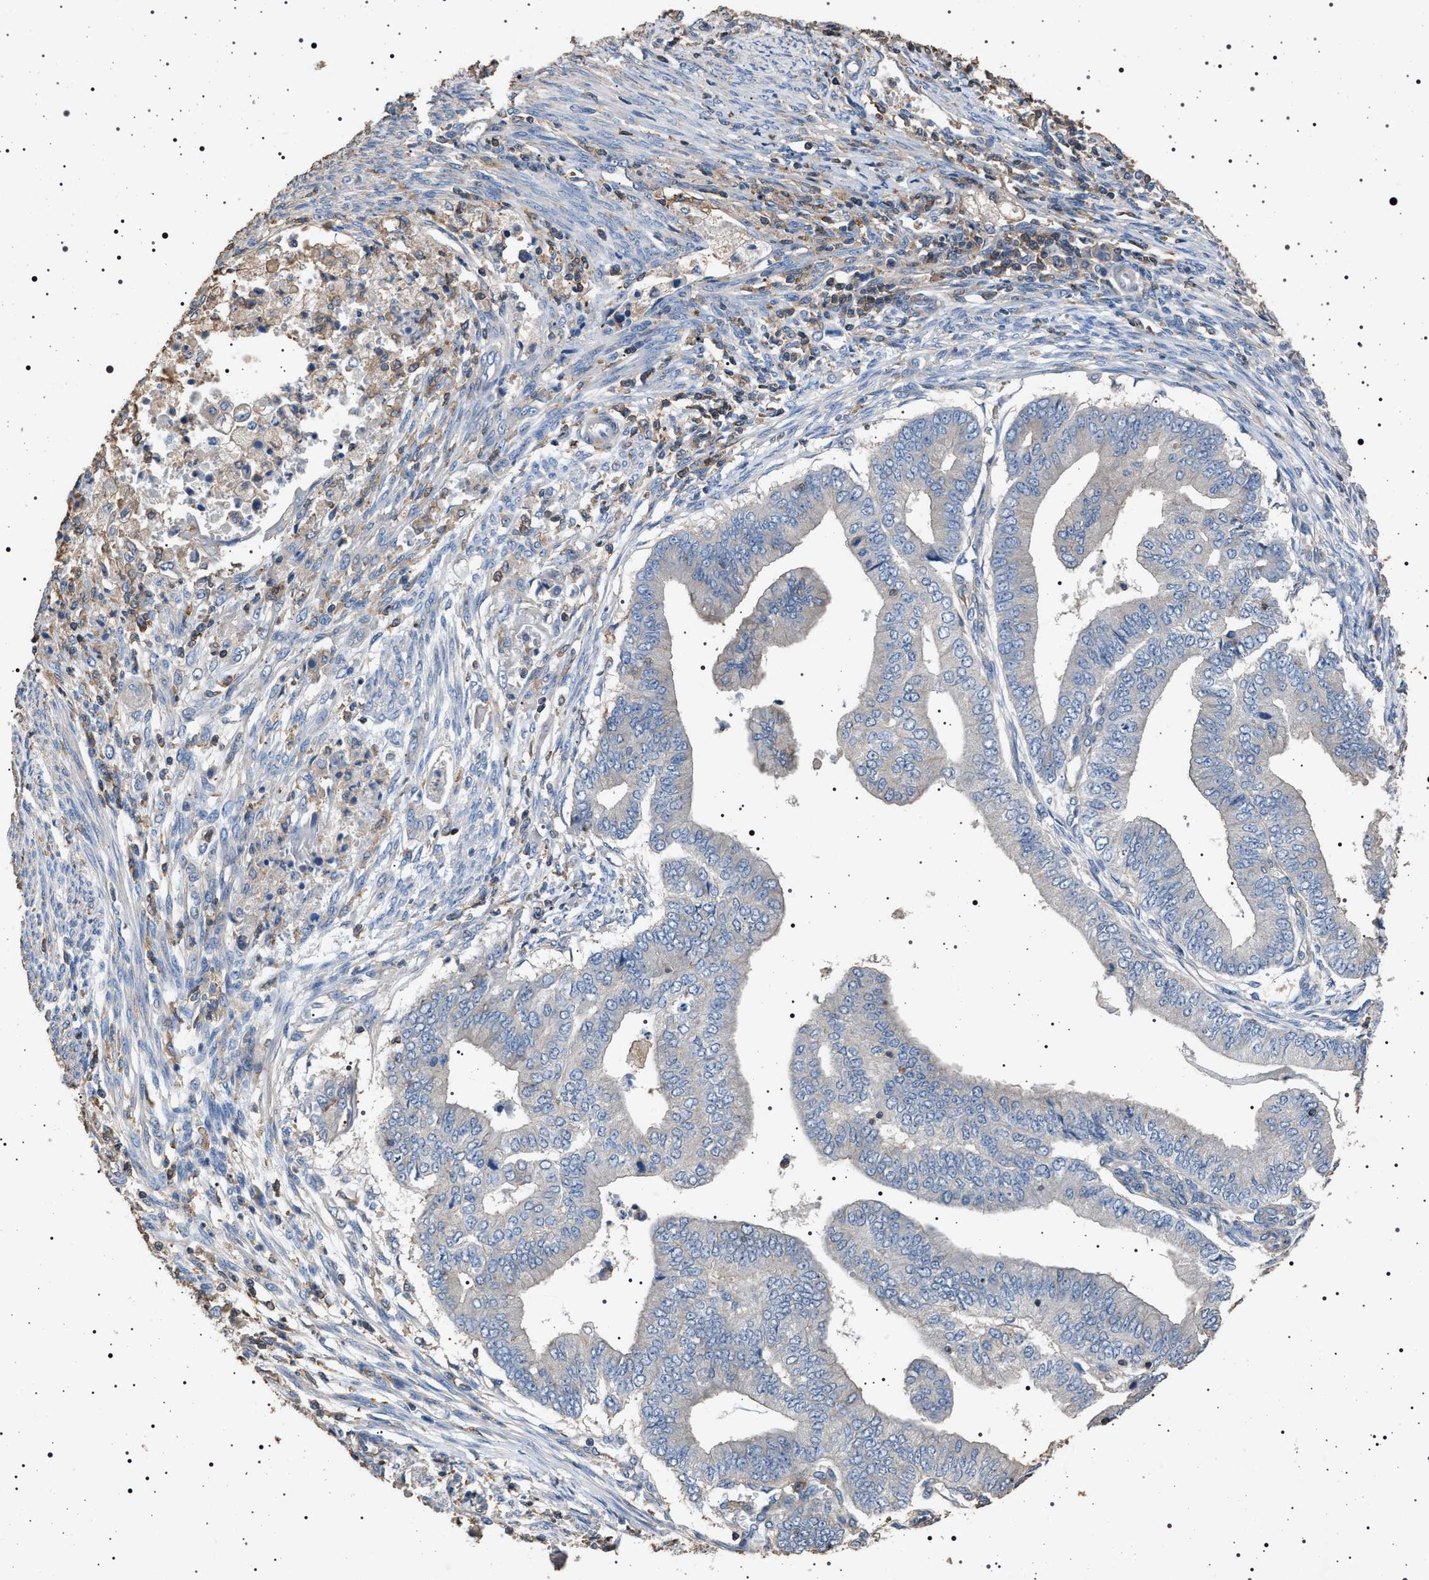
{"staining": {"intensity": "negative", "quantity": "none", "location": "none"}, "tissue": "endometrial cancer", "cell_type": "Tumor cells", "image_type": "cancer", "snomed": [{"axis": "morphology", "description": "Polyp, NOS"}, {"axis": "morphology", "description": "Adenocarcinoma, NOS"}, {"axis": "morphology", "description": "Adenoma, NOS"}, {"axis": "topography", "description": "Endometrium"}], "caption": "There is no significant expression in tumor cells of adenoma (endometrial). (Immunohistochemistry, brightfield microscopy, high magnification).", "gene": "SMAP2", "patient": {"sex": "female", "age": 79}}